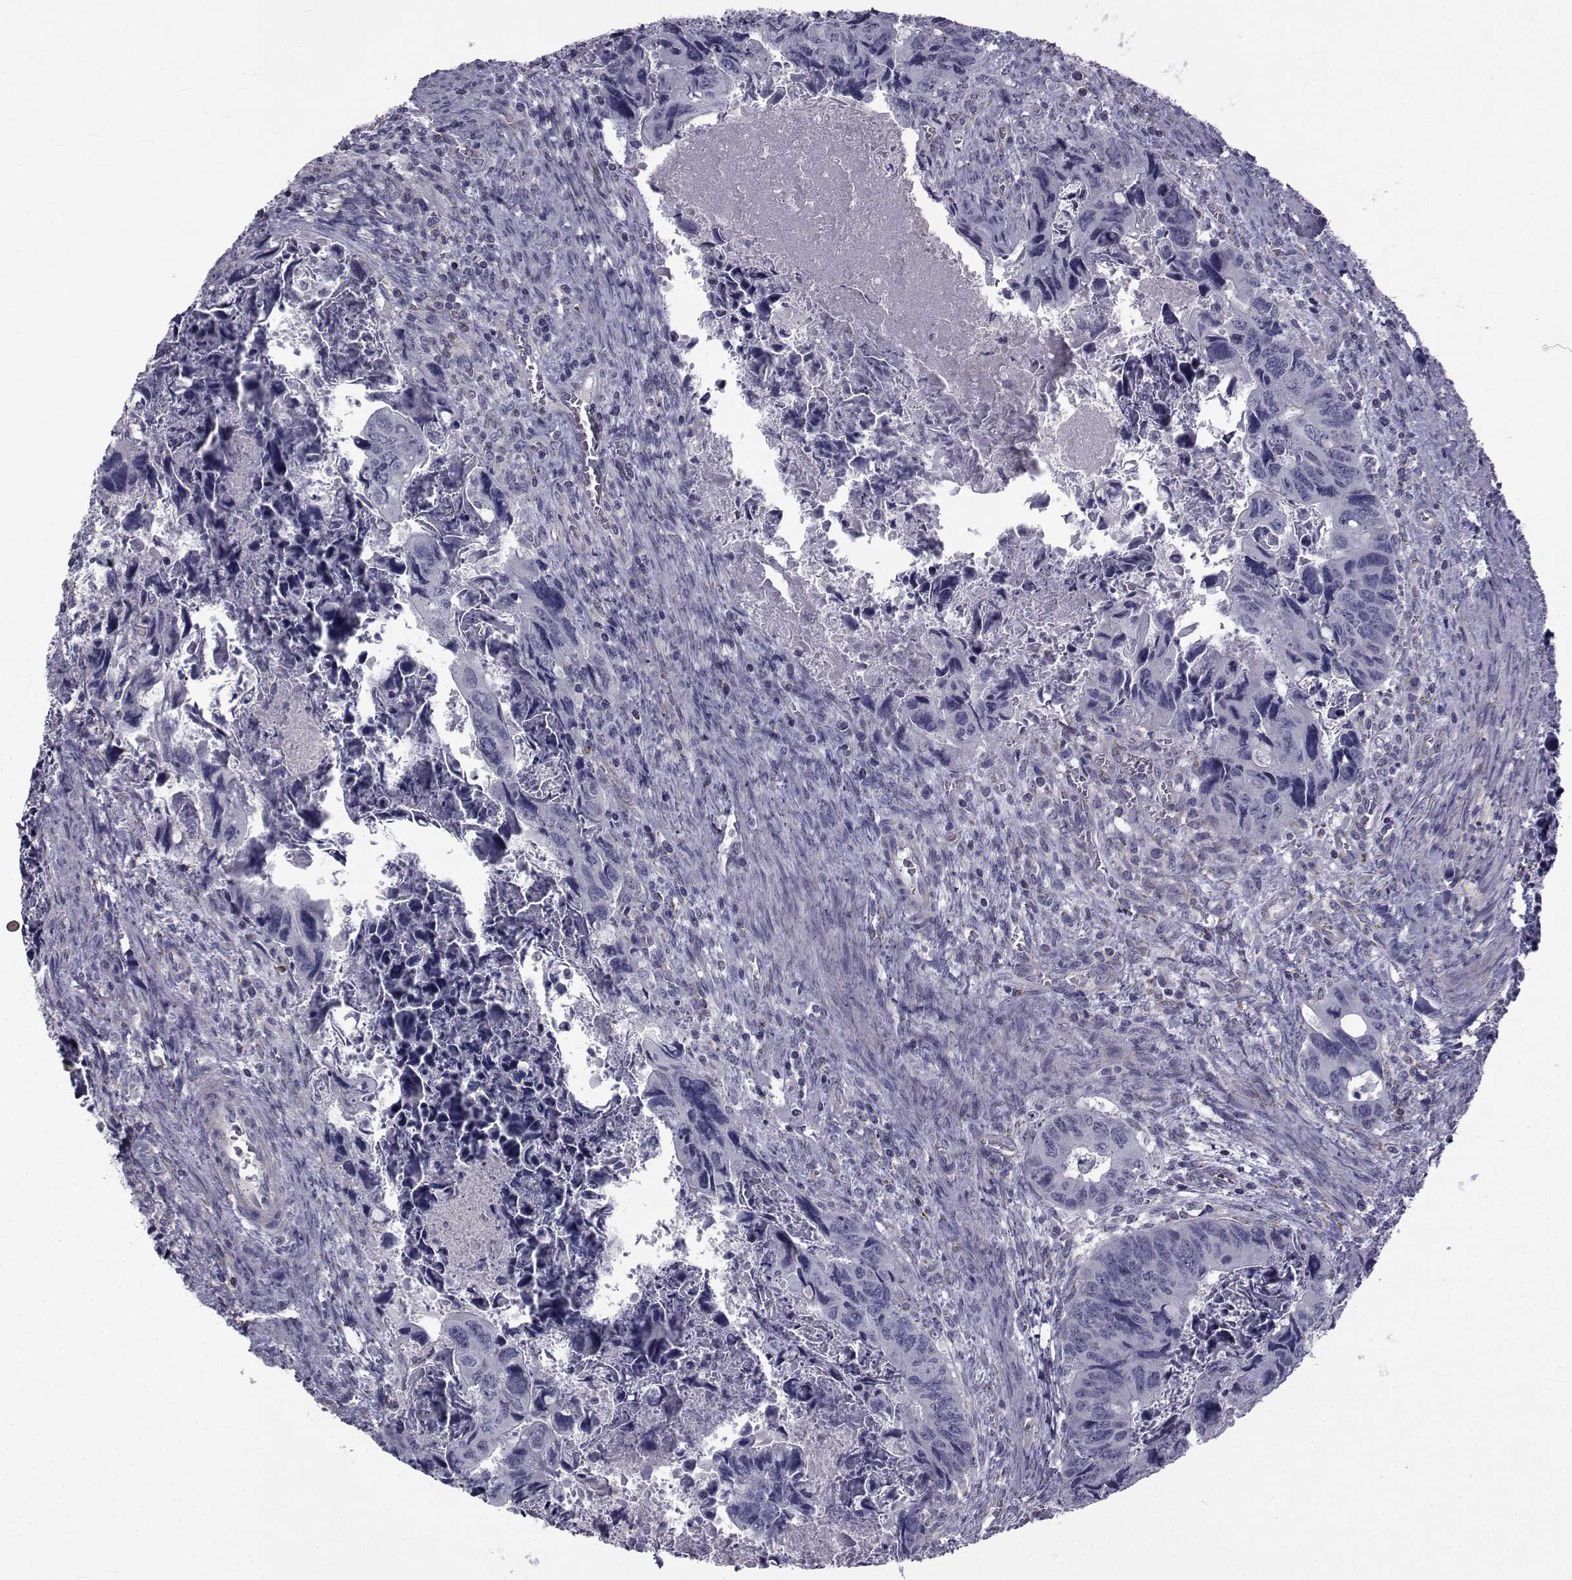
{"staining": {"intensity": "negative", "quantity": "none", "location": "none"}, "tissue": "colorectal cancer", "cell_type": "Tumor cells", "image_type": "cancer", "snomed": [{"axis": "morphology", "description": "Adenocarcinoma, NOS"}, {"axis": "topography", "description": "Rectum"}], "caption": "Immunohistochemistry (IHC) histopathology image of human colorectal cancer stained for a protein (brown), which reveals no expression in tumor cells.", "gene": "FDXR", "patient": {"sex": "male", "age": 62}}